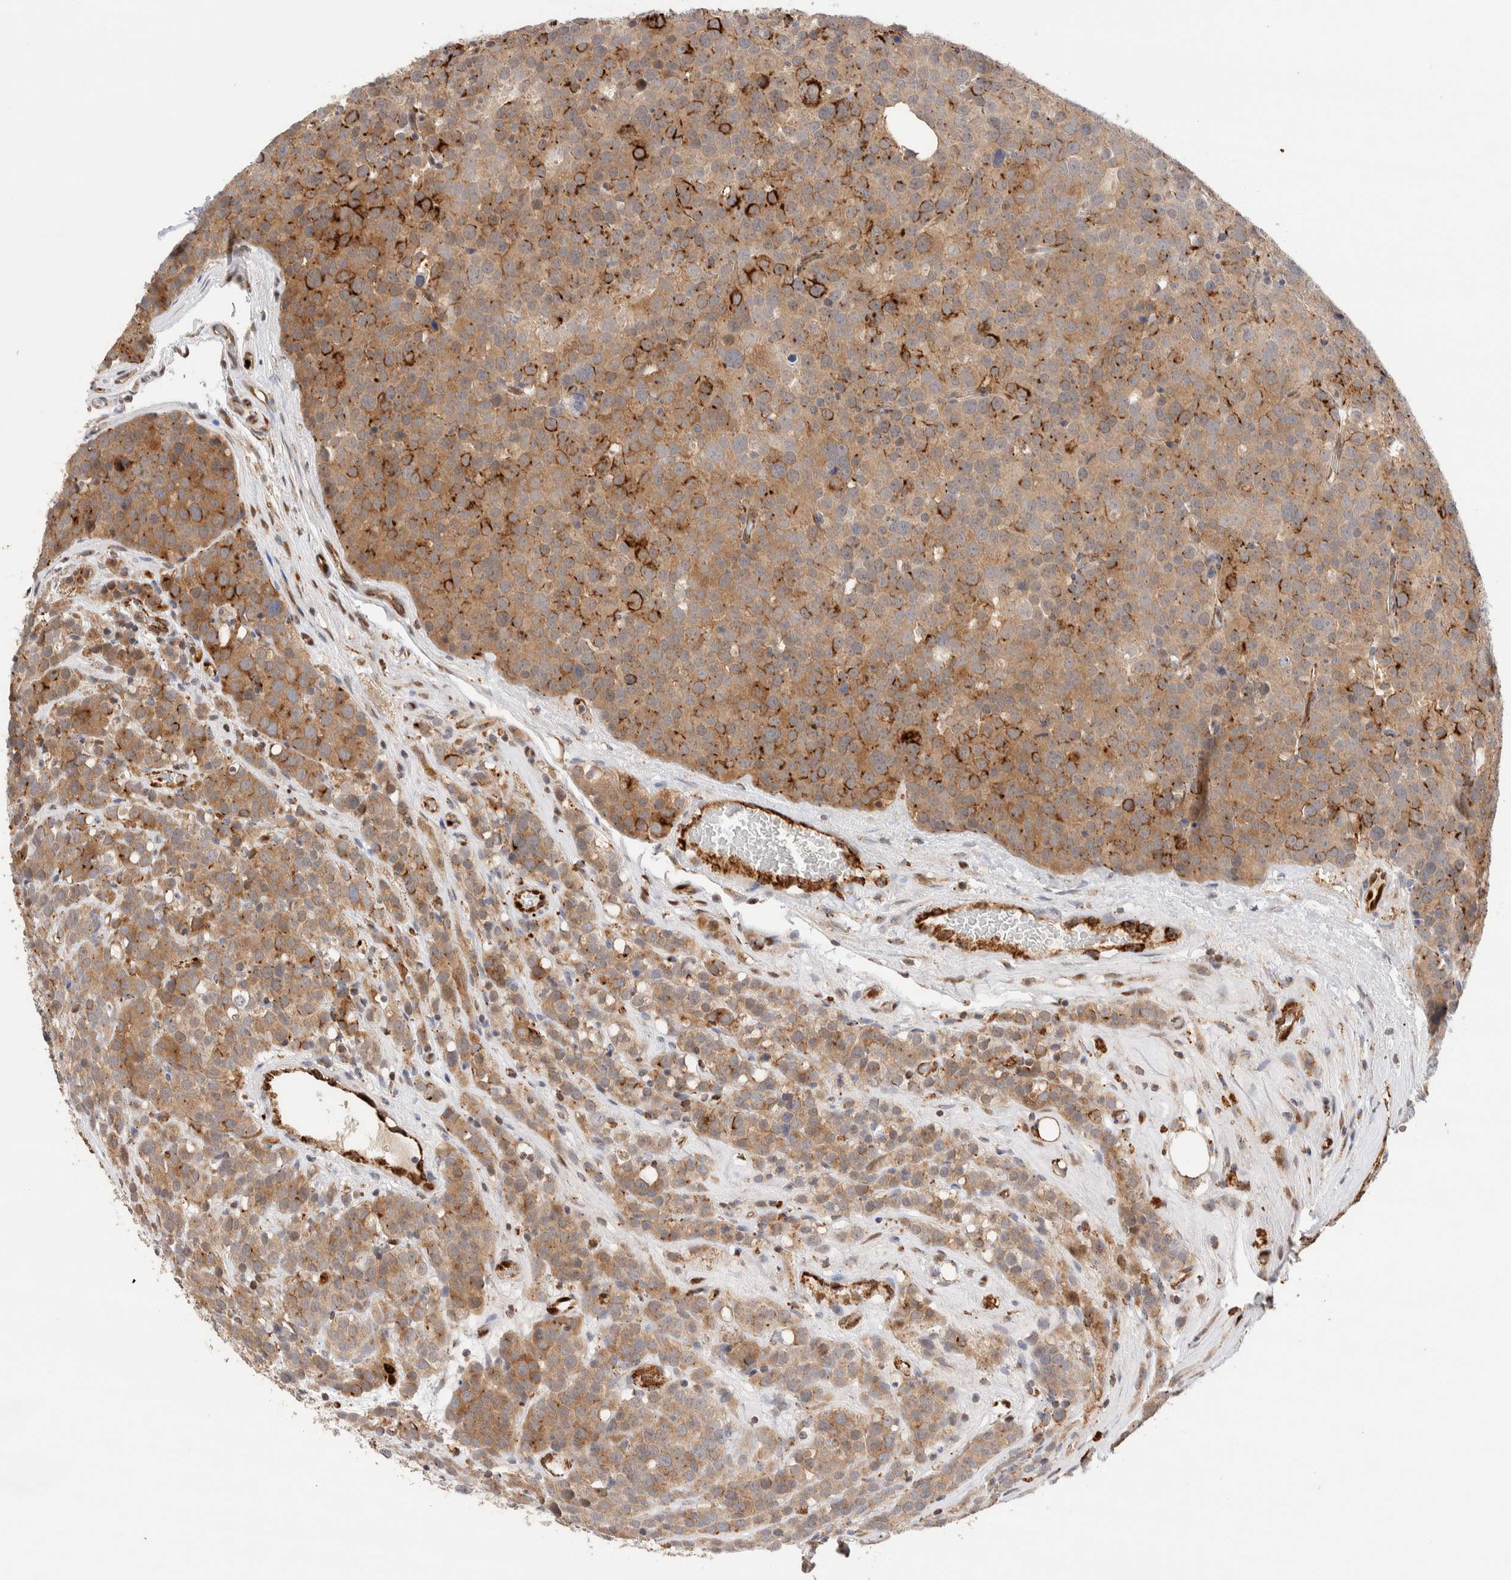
{"staining": {"intensity": "strong", "quantity": "25%-75%", "location": "cytoplasmic/membranous"}, "tissue": "testis cancer", "cell_type": "Tumor cells", "image_type": "cancer", "snomed": [{"axis": "morphology", "description": "Seminoma, NOS"}, {"axis": "topography", "description": "Testis"}], "caption": "Testis seminoma tissue displays strong cytoplasmic/membranous expression in about 25%-75% of tumor cells, visualized by immunohistochemistry. (IHC, brightfield microscopy, high magnification).", "gene": "NSMAF", "patient": {"sex": "male", "age": 71}}